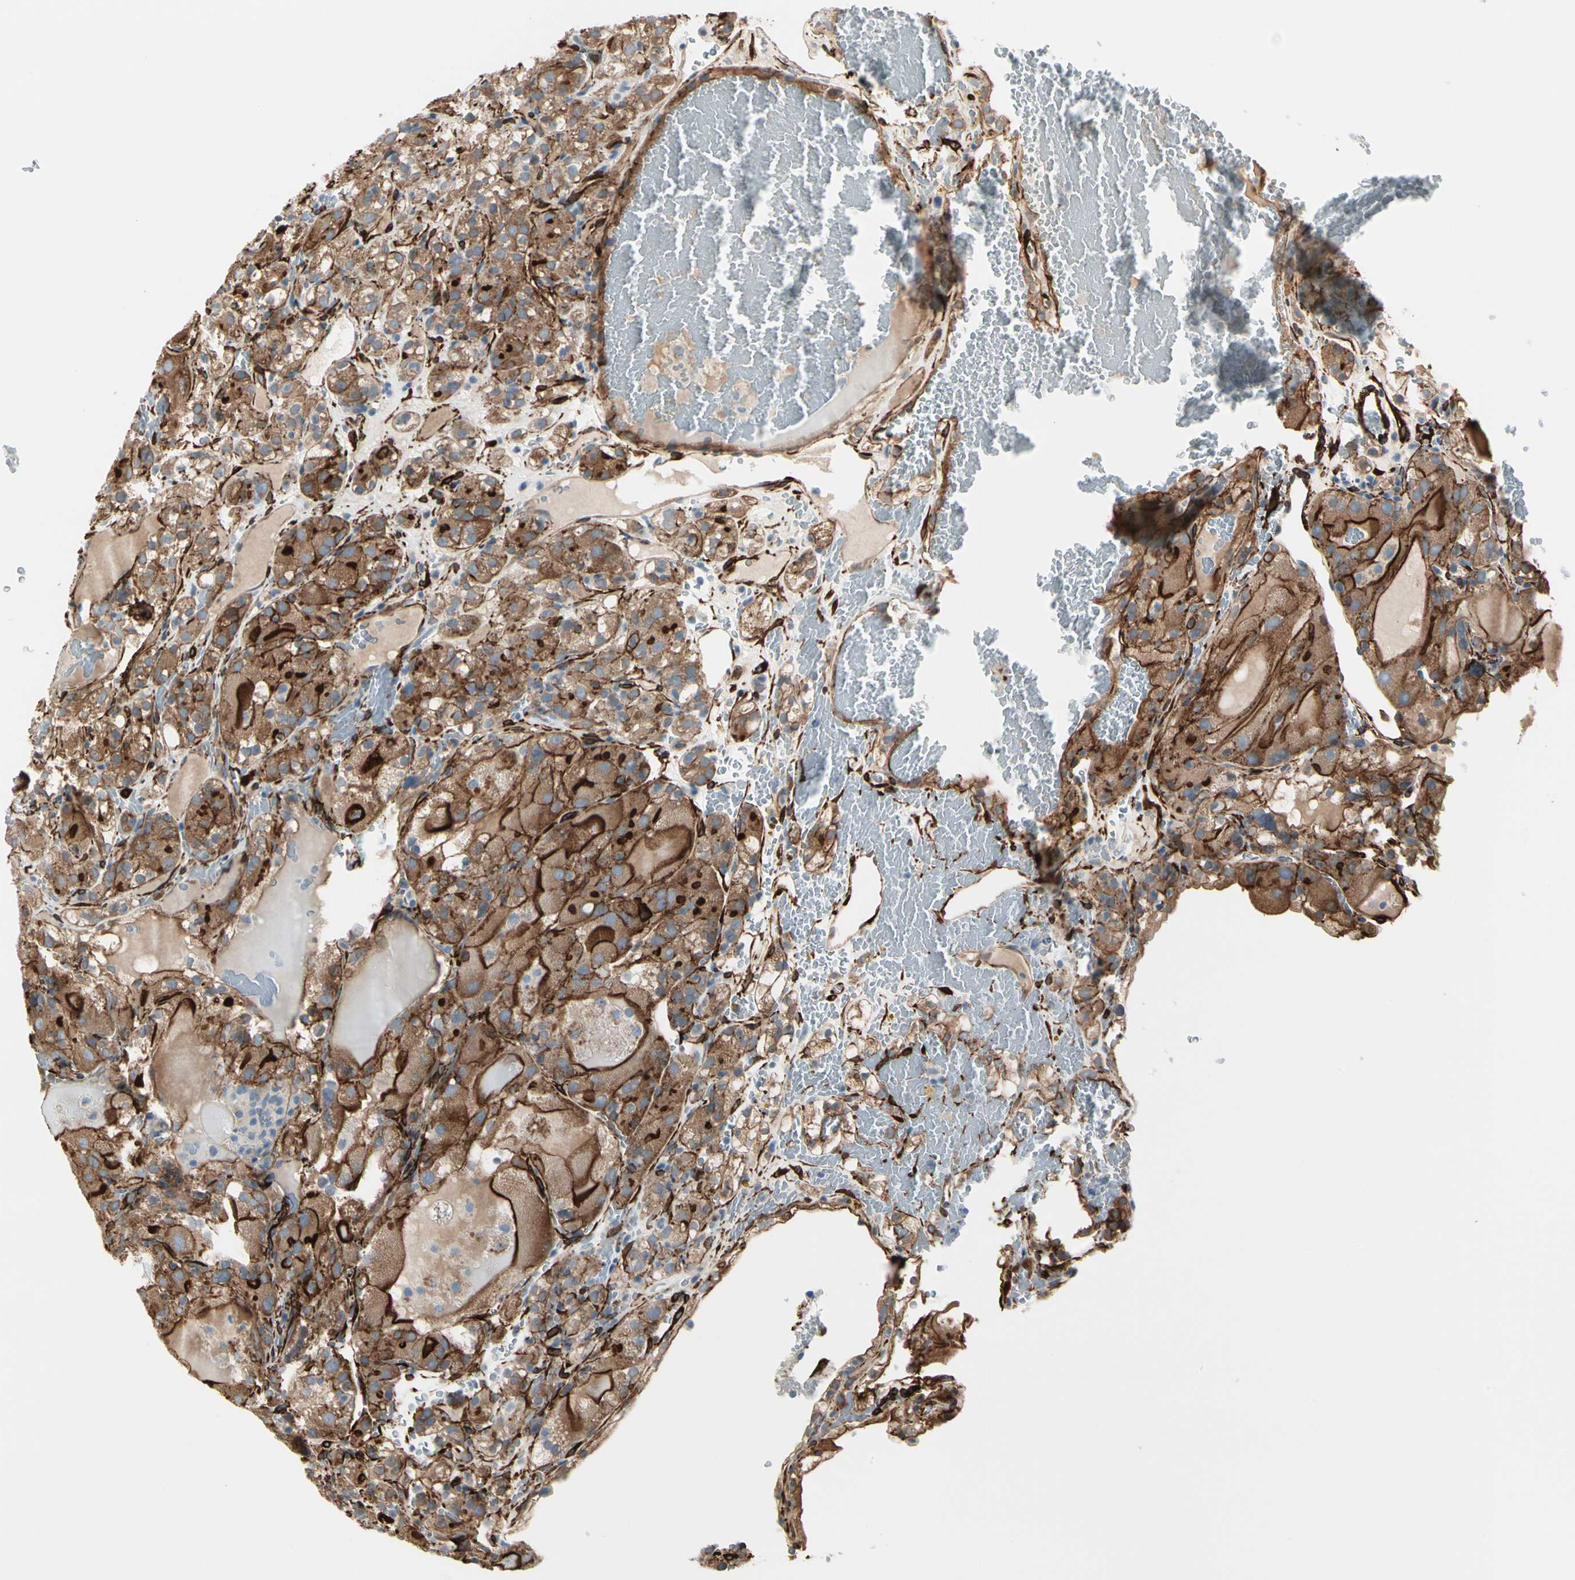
{"staining": {"intensity": "moderate", "quantity": ">75%", "location": "cytoplasmic/membranous"}, "tissue": "renal cancer", "cell_type": "Tumor cells", "image_type": "cancer", "snomed": [{"axis": "morphology", "description": "Normal tissue, NOS"}, {"axis": "morphology", "description": "Adenocarcinoma, NOS"}, {"axis": "topography", "description": "Kidney"}], "caption": "This micrograph shows renal cancer stained with immunohistochemistry to label a protein in brown. The cytoplasmic/membranous of tumor cells show moderate positivity for the protein. Nuclei are counter-stained blue.", "gene": "CALD1", "patient": {"sex": "male", "age": 61}}